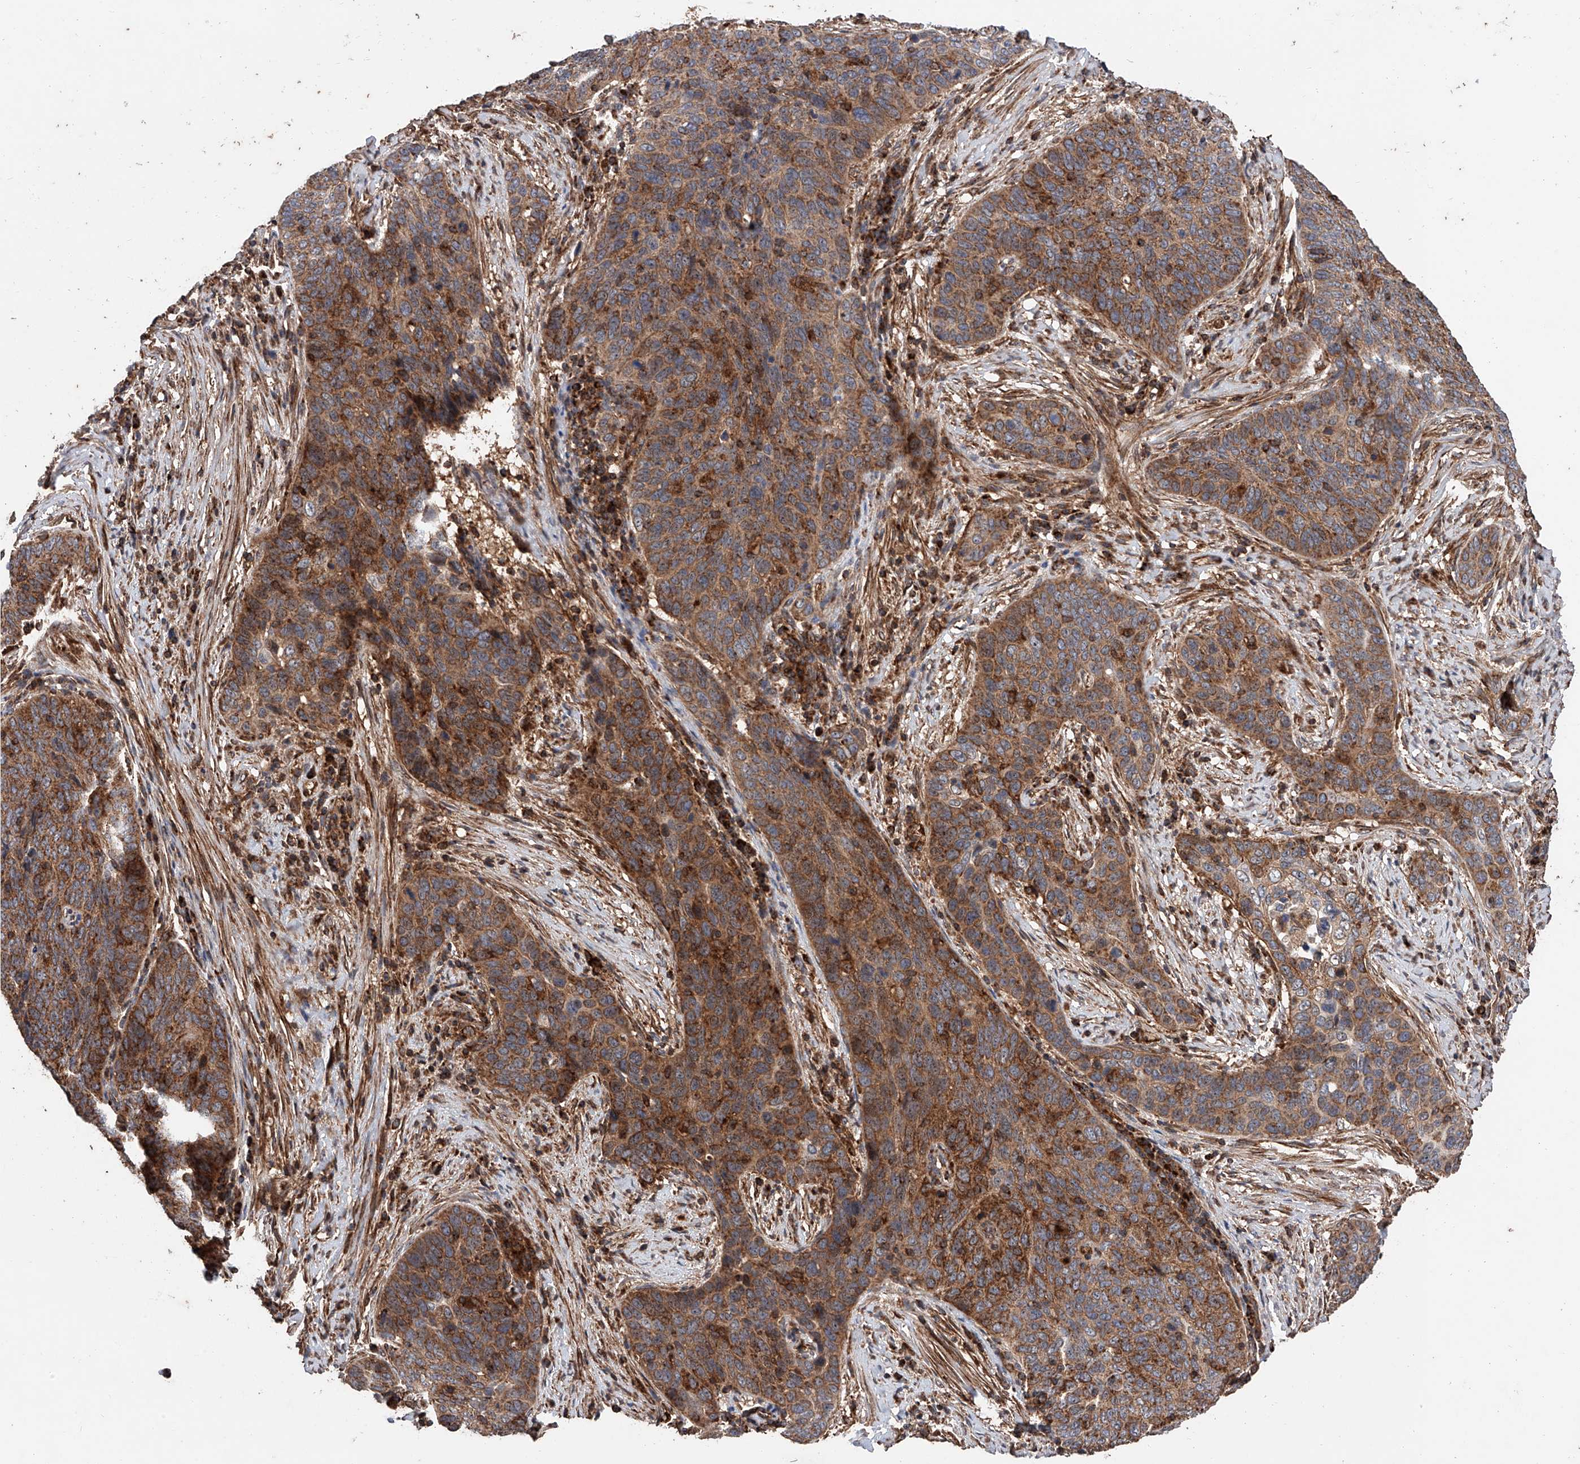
{"staining": {"intensity": "moderate", "quantity": ">75%", "location": "cytoplasmic/membranous"}, "tissue": "cervical cancer", "cell_type": "Tumor cells", "image_type": "cancer", "snomed": [{"axis": "morphology", "description": "Squamous cell carcinoma, NOS"}, {"axis": "topography", "description": "Cervix"}], "caption": "Protein staining shows moderate cytoplasmic/membranous staining in about >75% of tumor cells in cervical cancer (squamous cell carcinoma). (DAB (3,3'-diaminobenzidine) IHC, brown staining for protein, blue staining for nuclei).", "gene": "PISD", "patient": {"sex": "female", "age": 60}}